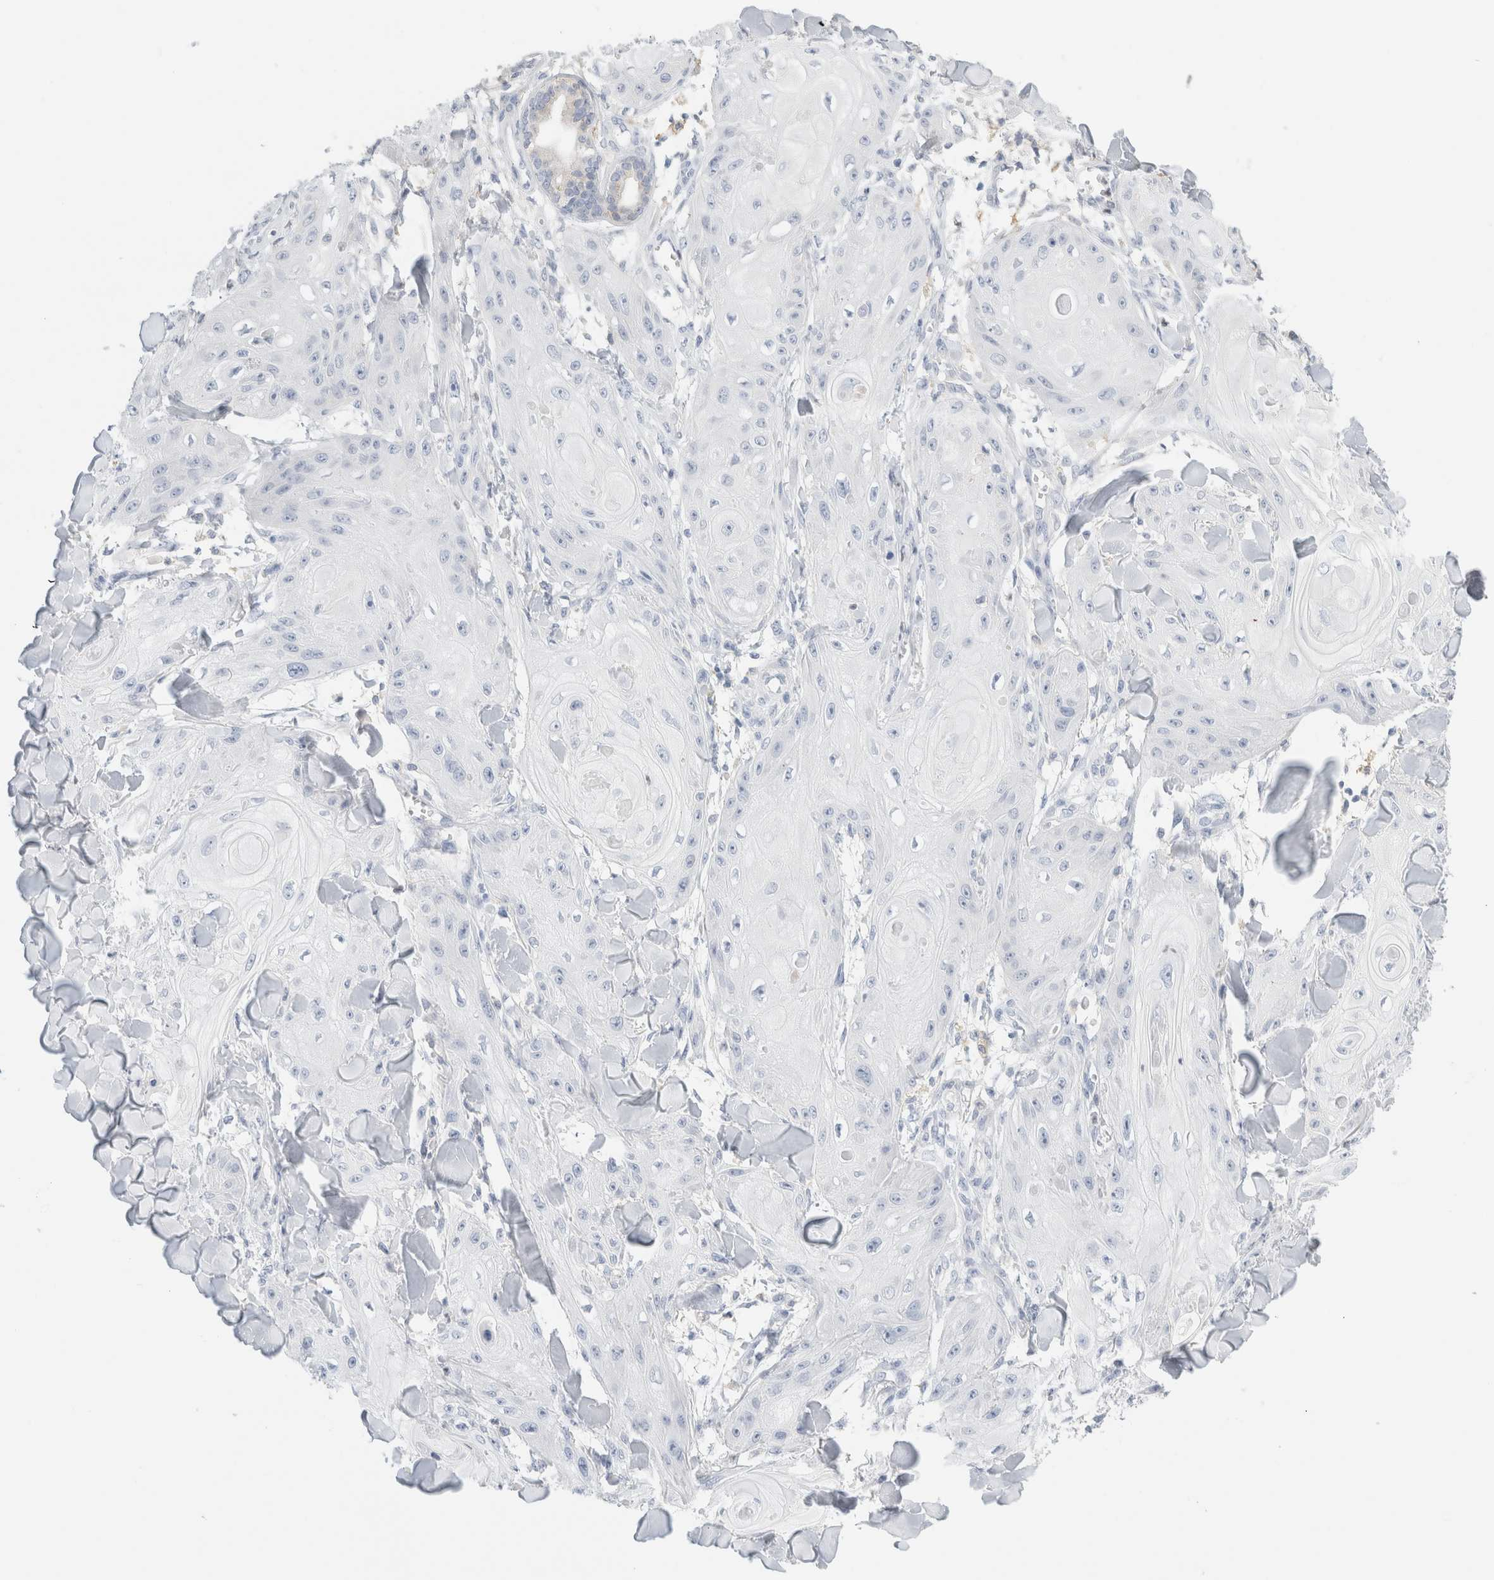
{"staining": {"intensity": "negative", "quantity": "none", "location": "none"}, "tissue": "skin cancer", "cell_type": "Tumor cells", "image_type": "cancer", "snomed": [{"axis": "morphology", "description": "Squamous cell carcinoma, NOS"}, {"axis": "topography", "description": "Skin"}], "caption": "An immunohistochemistry photomicrograph of skin cancer (squamous cell carcinoma) is shown. There is no staining in tumor cells of skin cancer (squamous cell carcinoma). (DAB (3,3'-diaminobenzidine) immunohistochemistry with hematoxylin counter stain).", "gene": "ADAM30", "patient": {"sex": "male", "age": 74}}